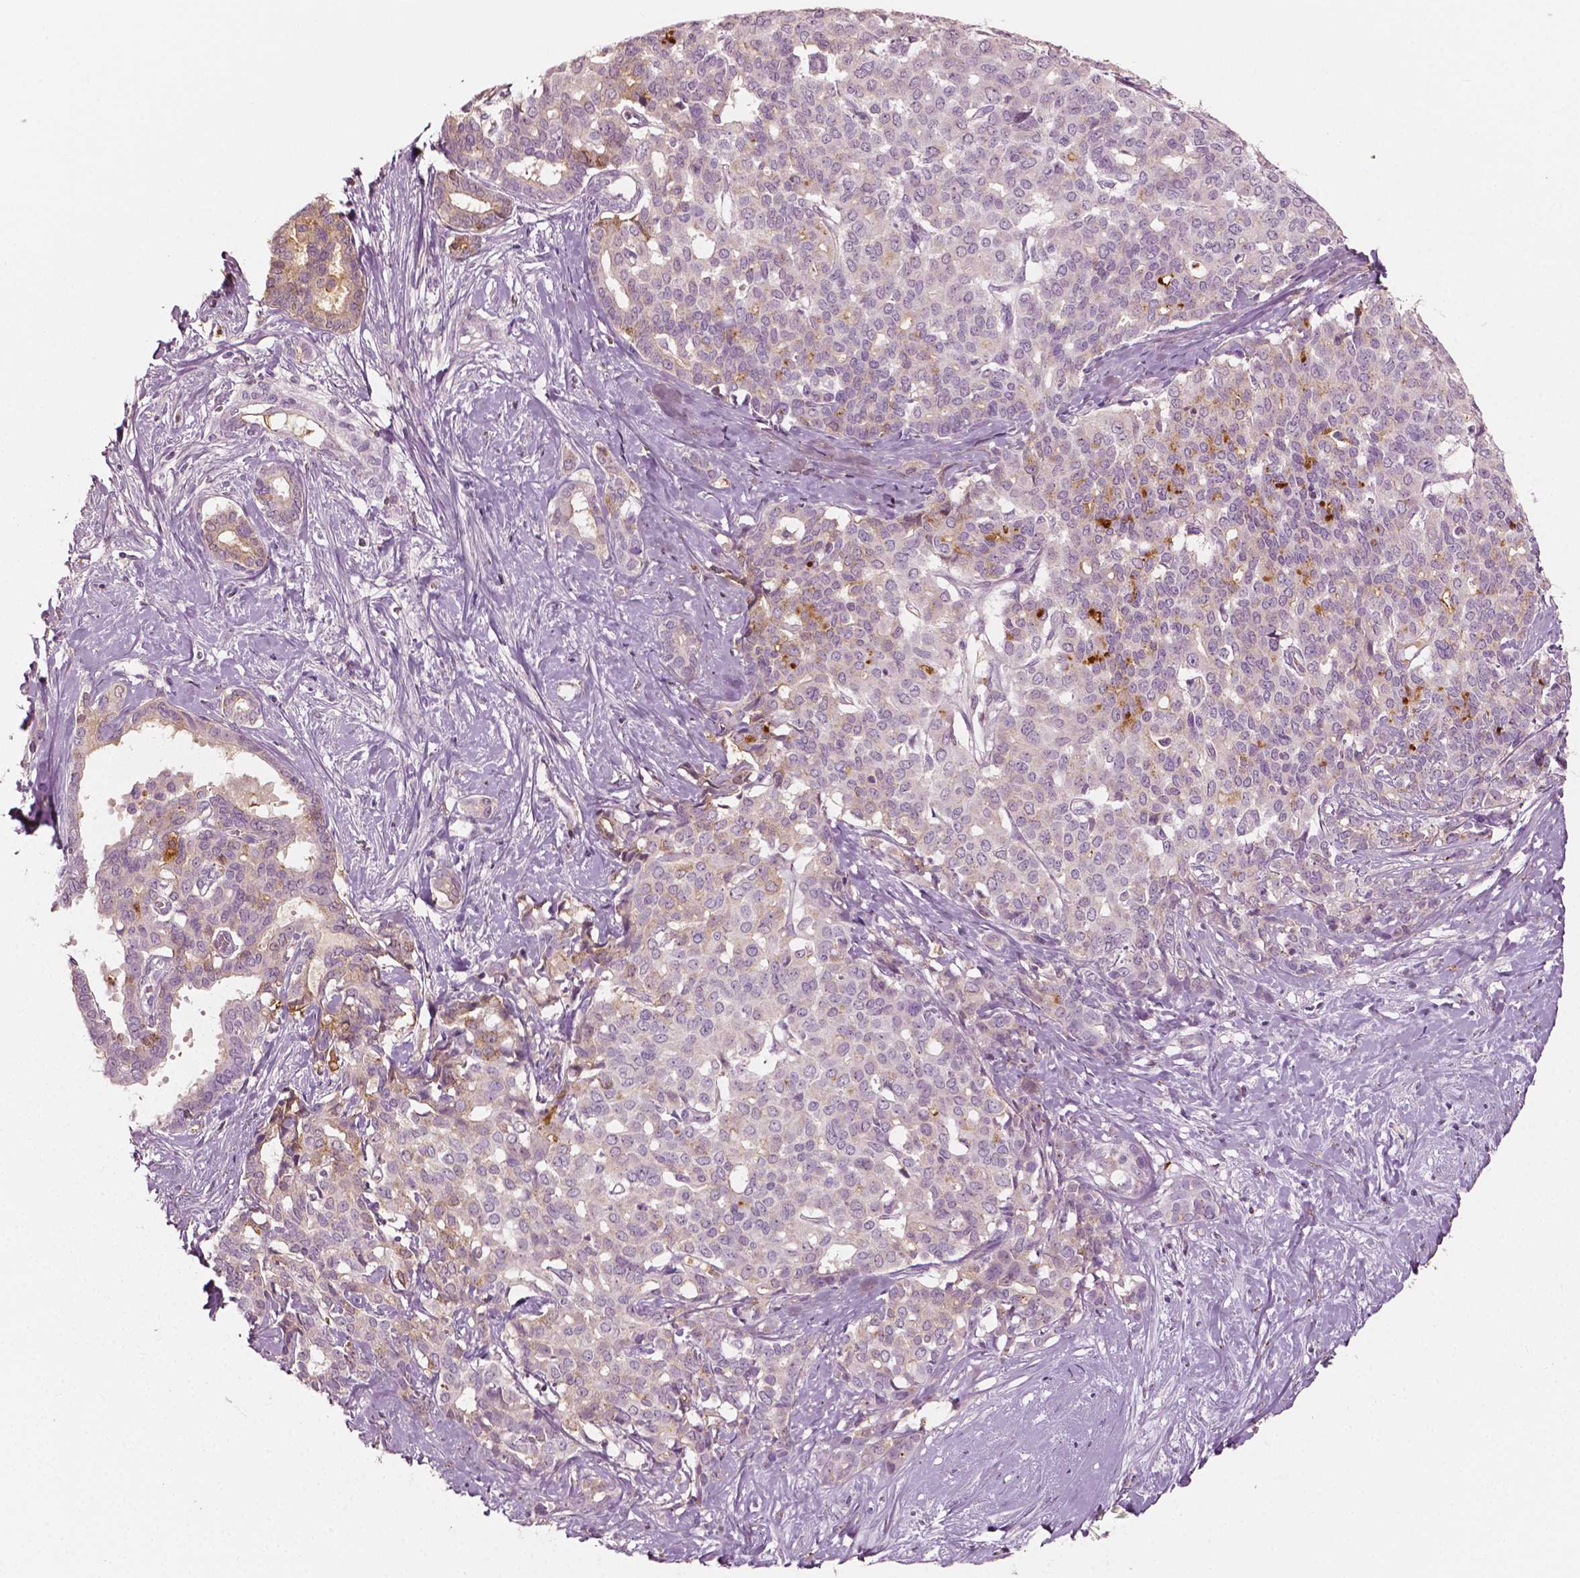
{"staining": {"intensity": "negative", "quantity": "none", "location": "none"}, "tissue": "liver cancer", "cell_type": "Tumor cells", "image_type": "cancer", "snomed": [{"axis": "morphology", "description": "Cholangiocarcinoma"}, {"axis": "topography", "description": "Liver"}], "caption": "Tumor cells are negative for protein expression in human liver cholangiocarcinoma.", "gene": "APOA4", "patient": {"sex": "female", "age": 47}}